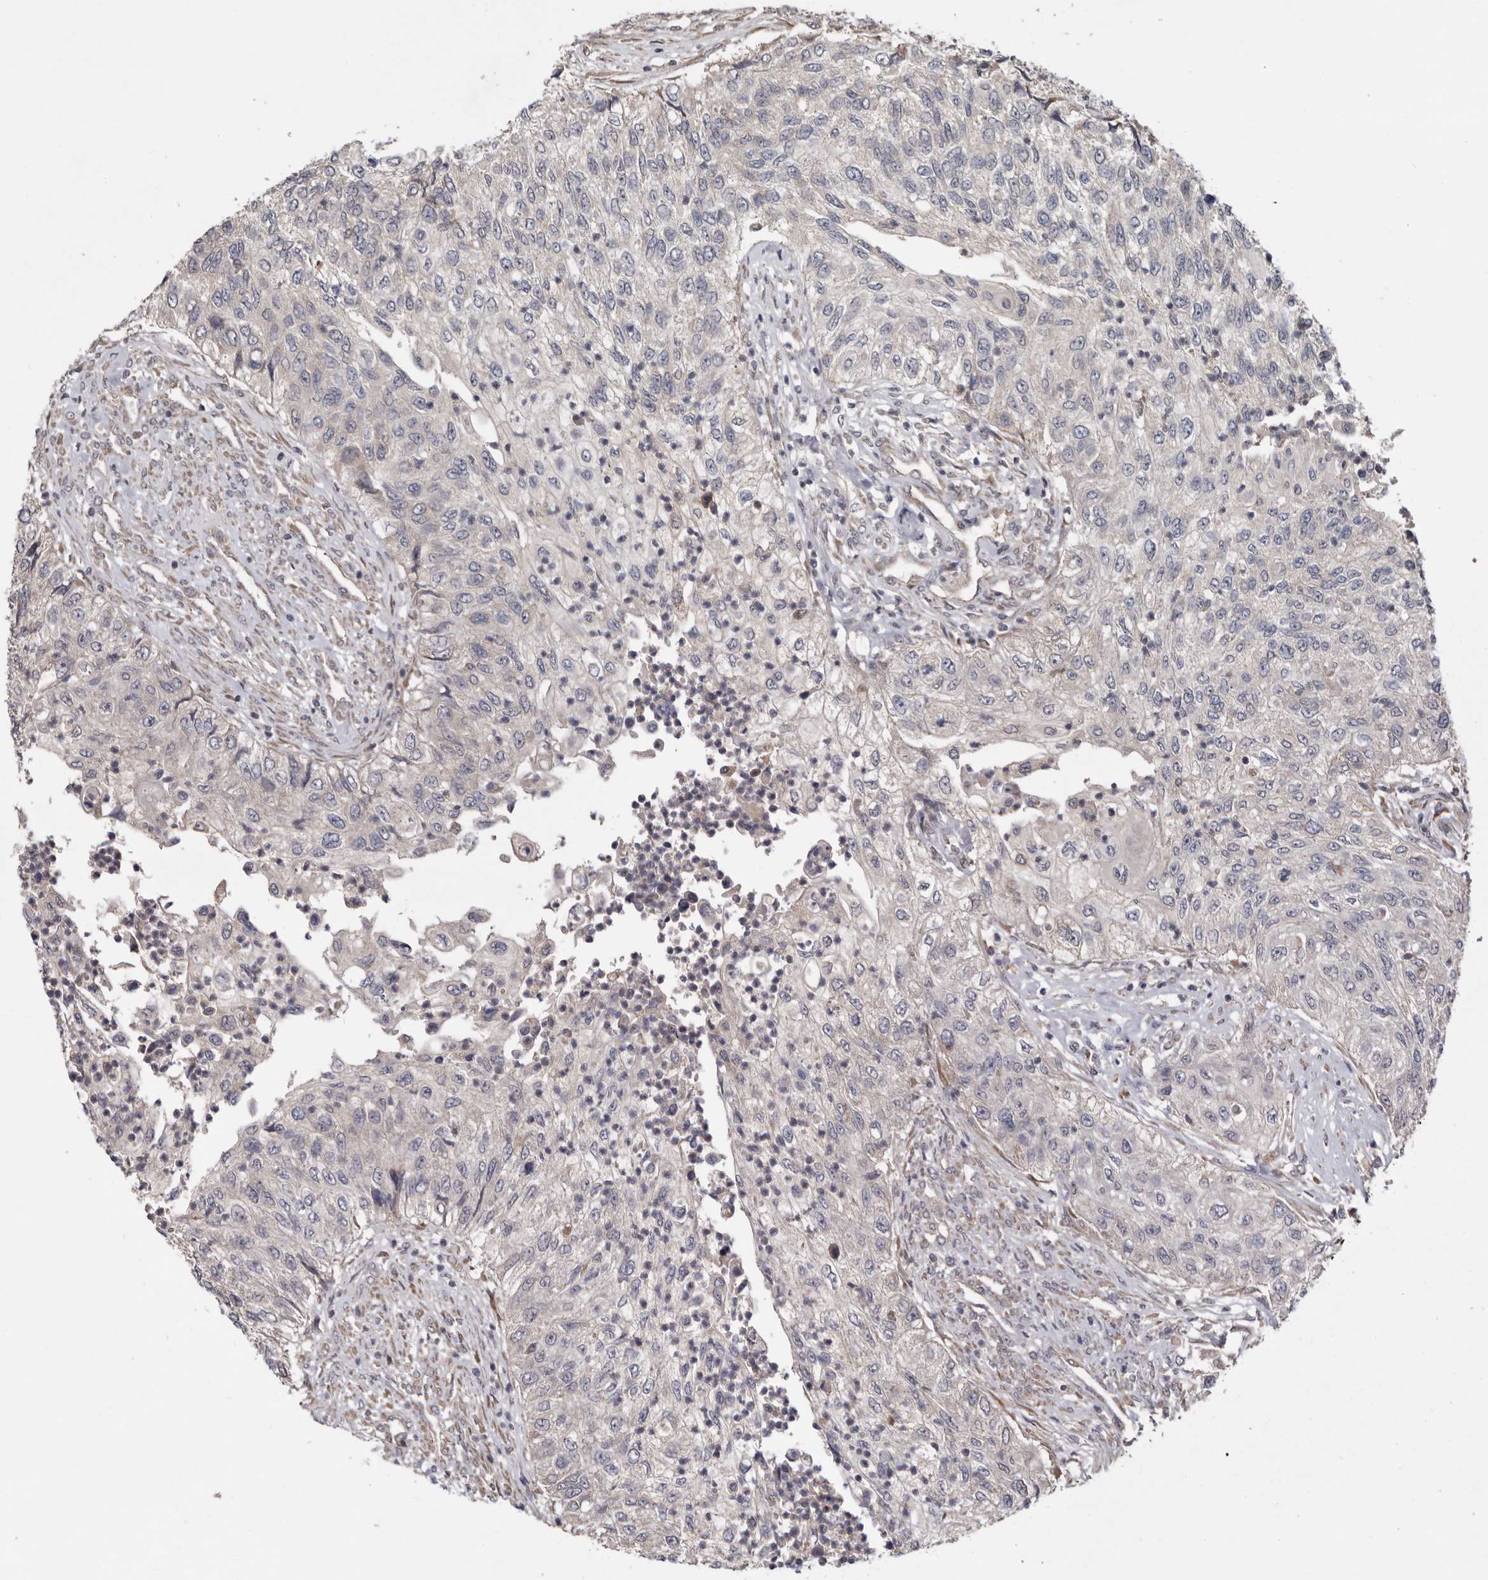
{"staining": {"intensity": "negative", "quantity": "none", "location": "none"}, "tissue": "urothelial cancer", "cell_type": "Tumor cells", "image_type": "cancer", "snomed": [{"axis": "morphology", "description": "Urothelial carcinoma, High grade"}, {"axis": "topography", "description": "Urinary bladder"}], "caption": "A photomicrograph of human high-grade urothelial carcinoma is negative for staining in tumor cells.", "gene": "CHML", "patient": {"sex": "female", "age": 60}}